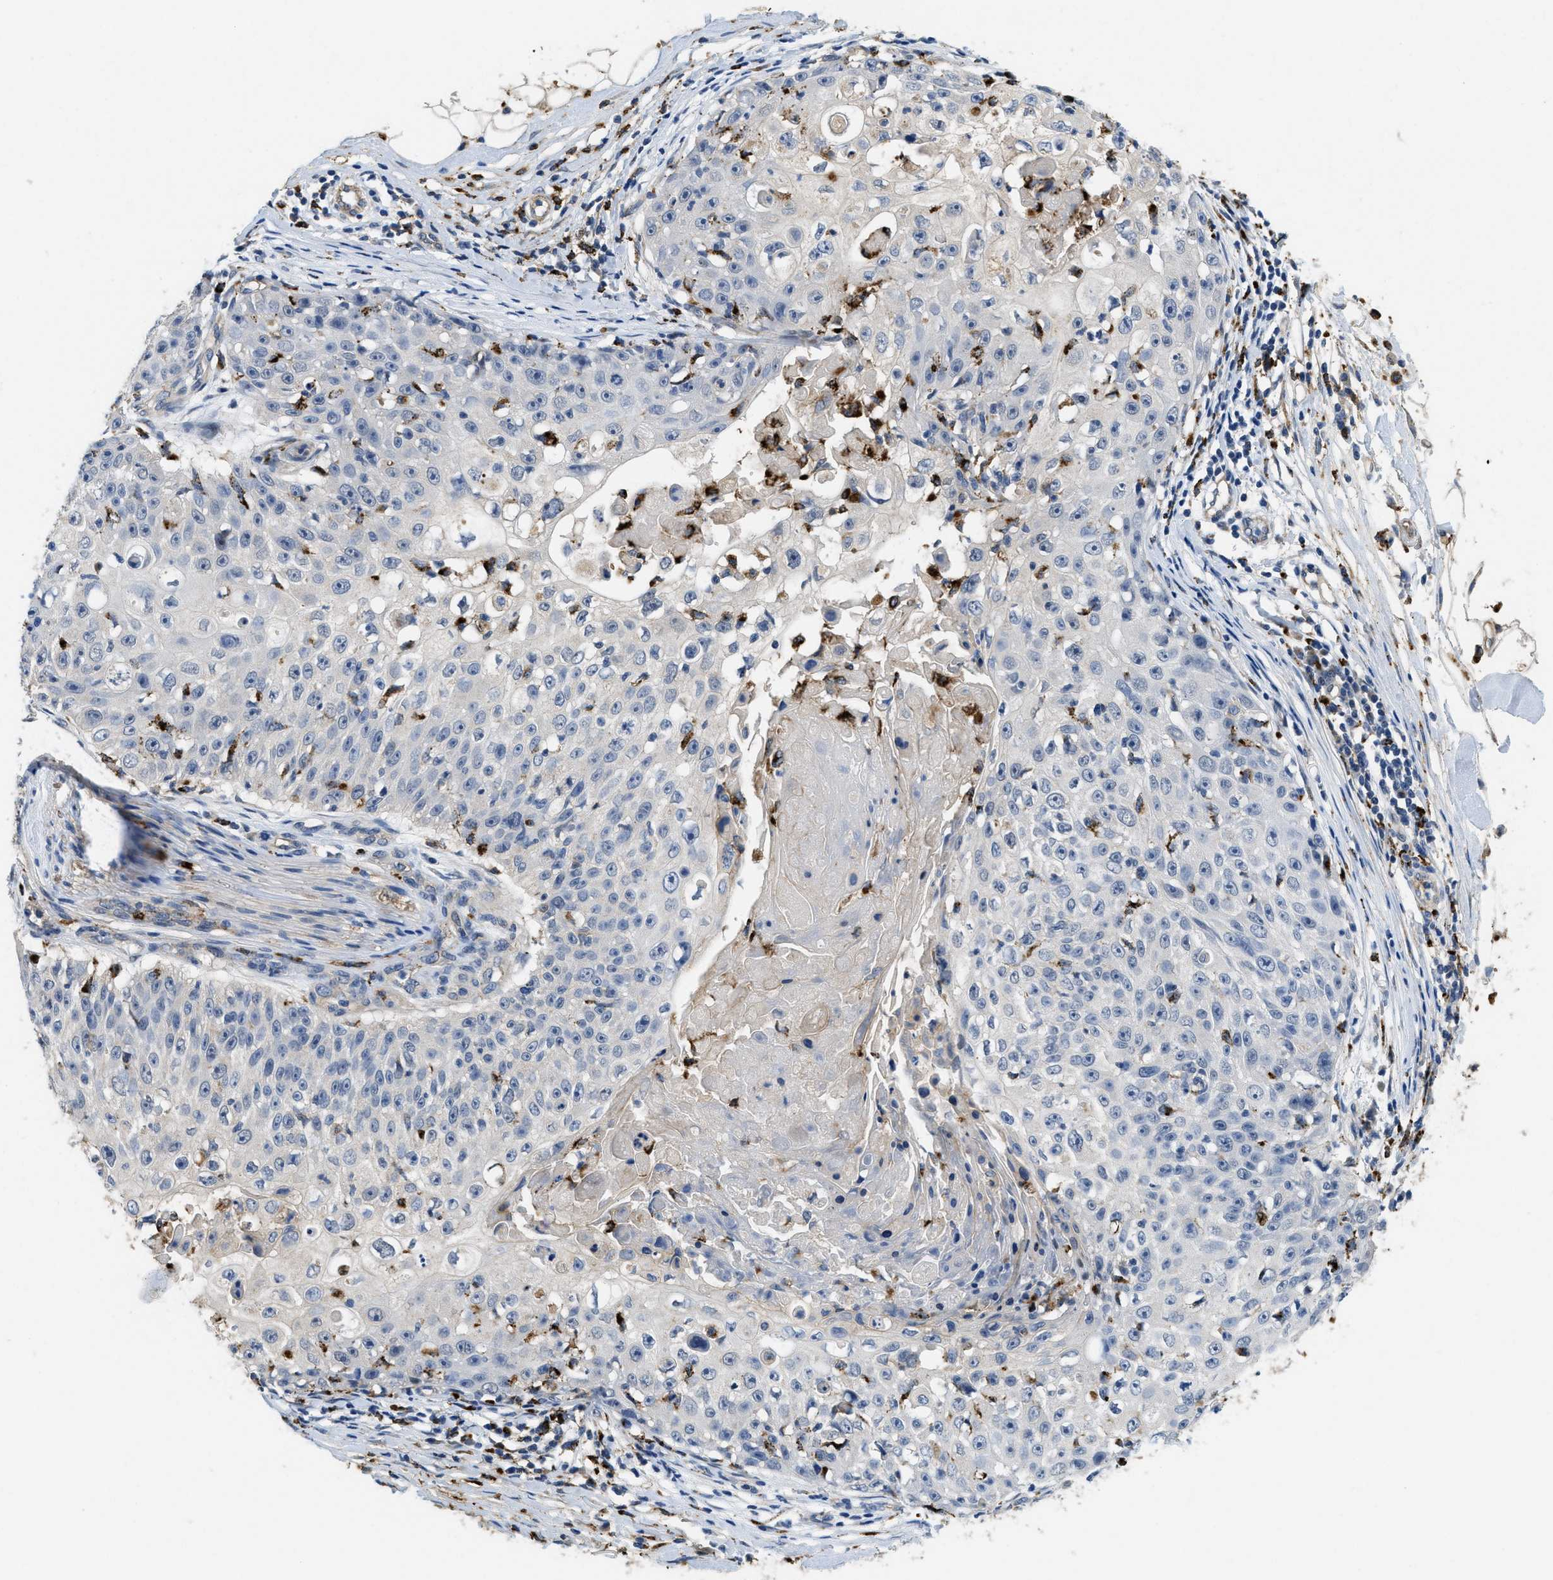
{"staining": {"intensity": "negative", "quantity": "none", "location": "none"}, "tissue": "skin cancer", "cell_type": "Tumor cells", "image_type": "cancer", "snomed": [{"axis": "morphology", "description": "Squamous cell carcinoma, NOS"}, {"axis": "topography", "description": "Skin"}], "caption": "This is an immunohistochemistry micrograph of human skin cancer. There is no staining in tumor cells.", "gene": "BMPR2", "patient": {"sex": "male", "age": 86}}